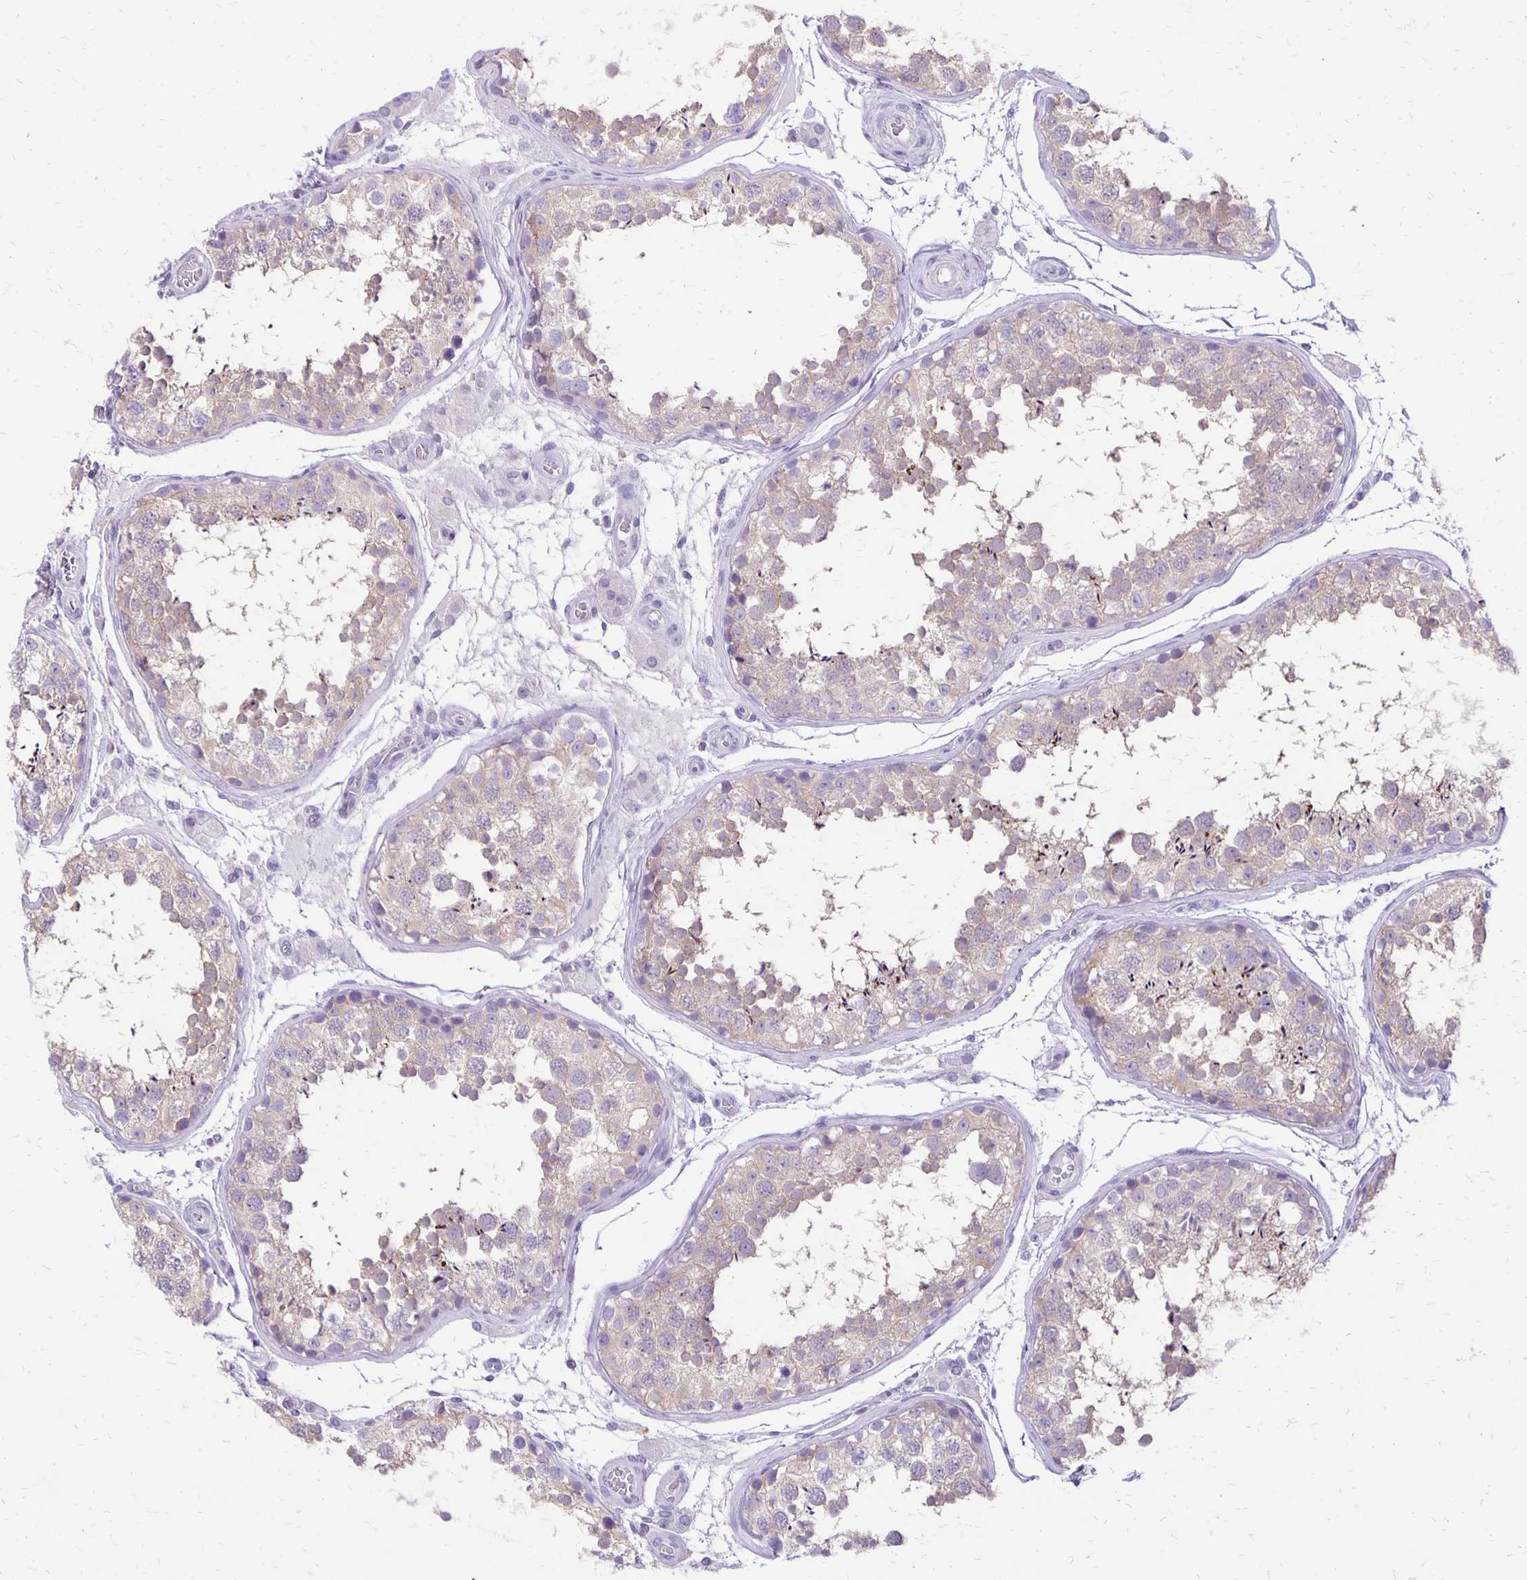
{"staining": {"intensity": "weak", "quantity": ">75%", "location": "cytoplasmic/membranous"}, "tissue": "testis", "cell_type": "Cells in seminiferous ducts", "image_type": "normal", "snomed": [{"axis": "morphology", "description": "Normal tissue, NOS"}, {"axis": "topography", "description": "Testis"}], "caption": "Brown immunohistochemical staining in benign human testis exhibits weak cytoplasmic/membranous expression in about >75% of cells in seminiferous ducts.", "gene": "ANKRD45", "patient": {"sex": "male", "age": 29}}